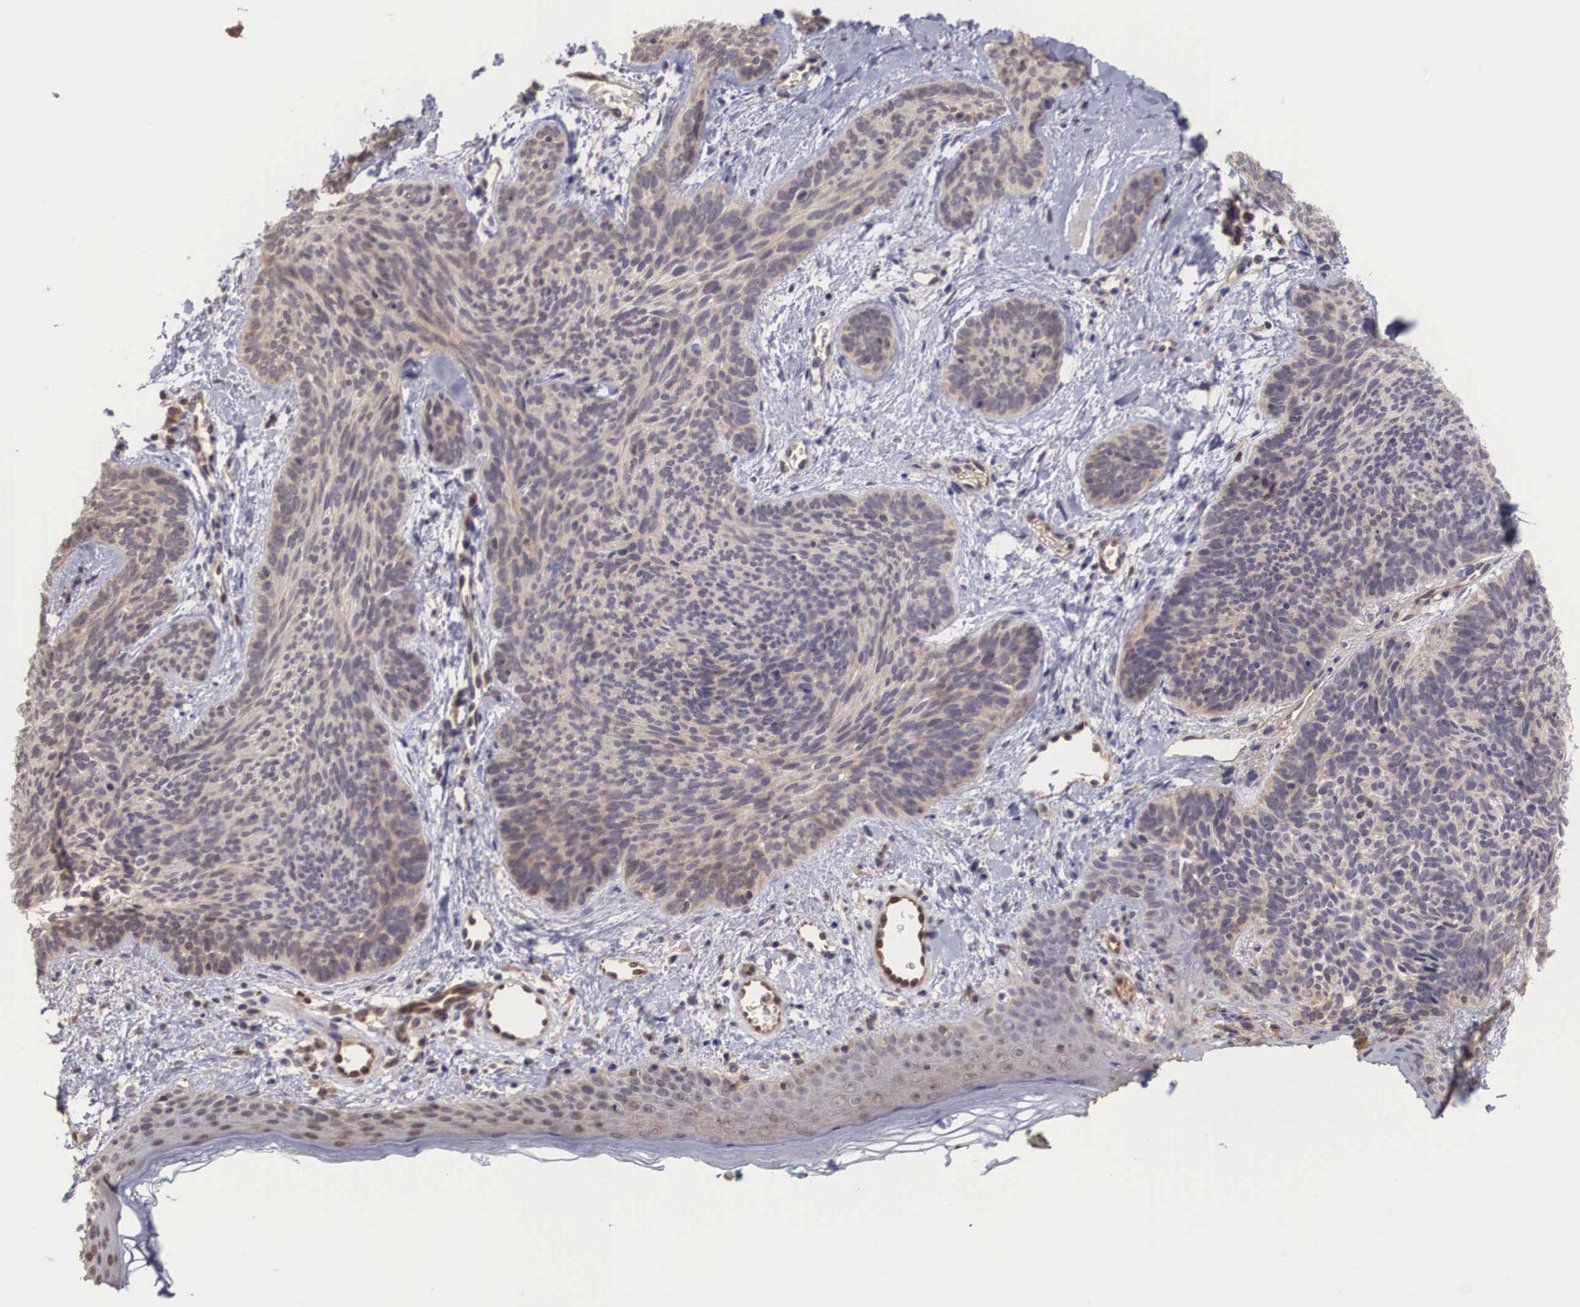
{"staining": {"intensity": "weak", "quantity": "25%-75%", "location": "cytoplasmic/membranous,nuclear"}, "tissue": "skin cancer", "cell_type": "Tumor cells", "image_type": "cancer", "snomed": [{"axis": "morphology", "description": "Basal cell carcinoma"}, {"axis": "topography", "description": "Skin"}], "caption": "The histopathology image shows staining of skin basal cell carcinoma, revealing weak cytoplasmic/membranous and nuclear protein expression (brown color) within tumor cells. The protein of interest is stained brown, and the nuclei are stained in blue (DAB IHC with brightfield microscopy, high magnification).", "gene": "DNAJB7", "patient": {"sex": "female", "age": 81}}